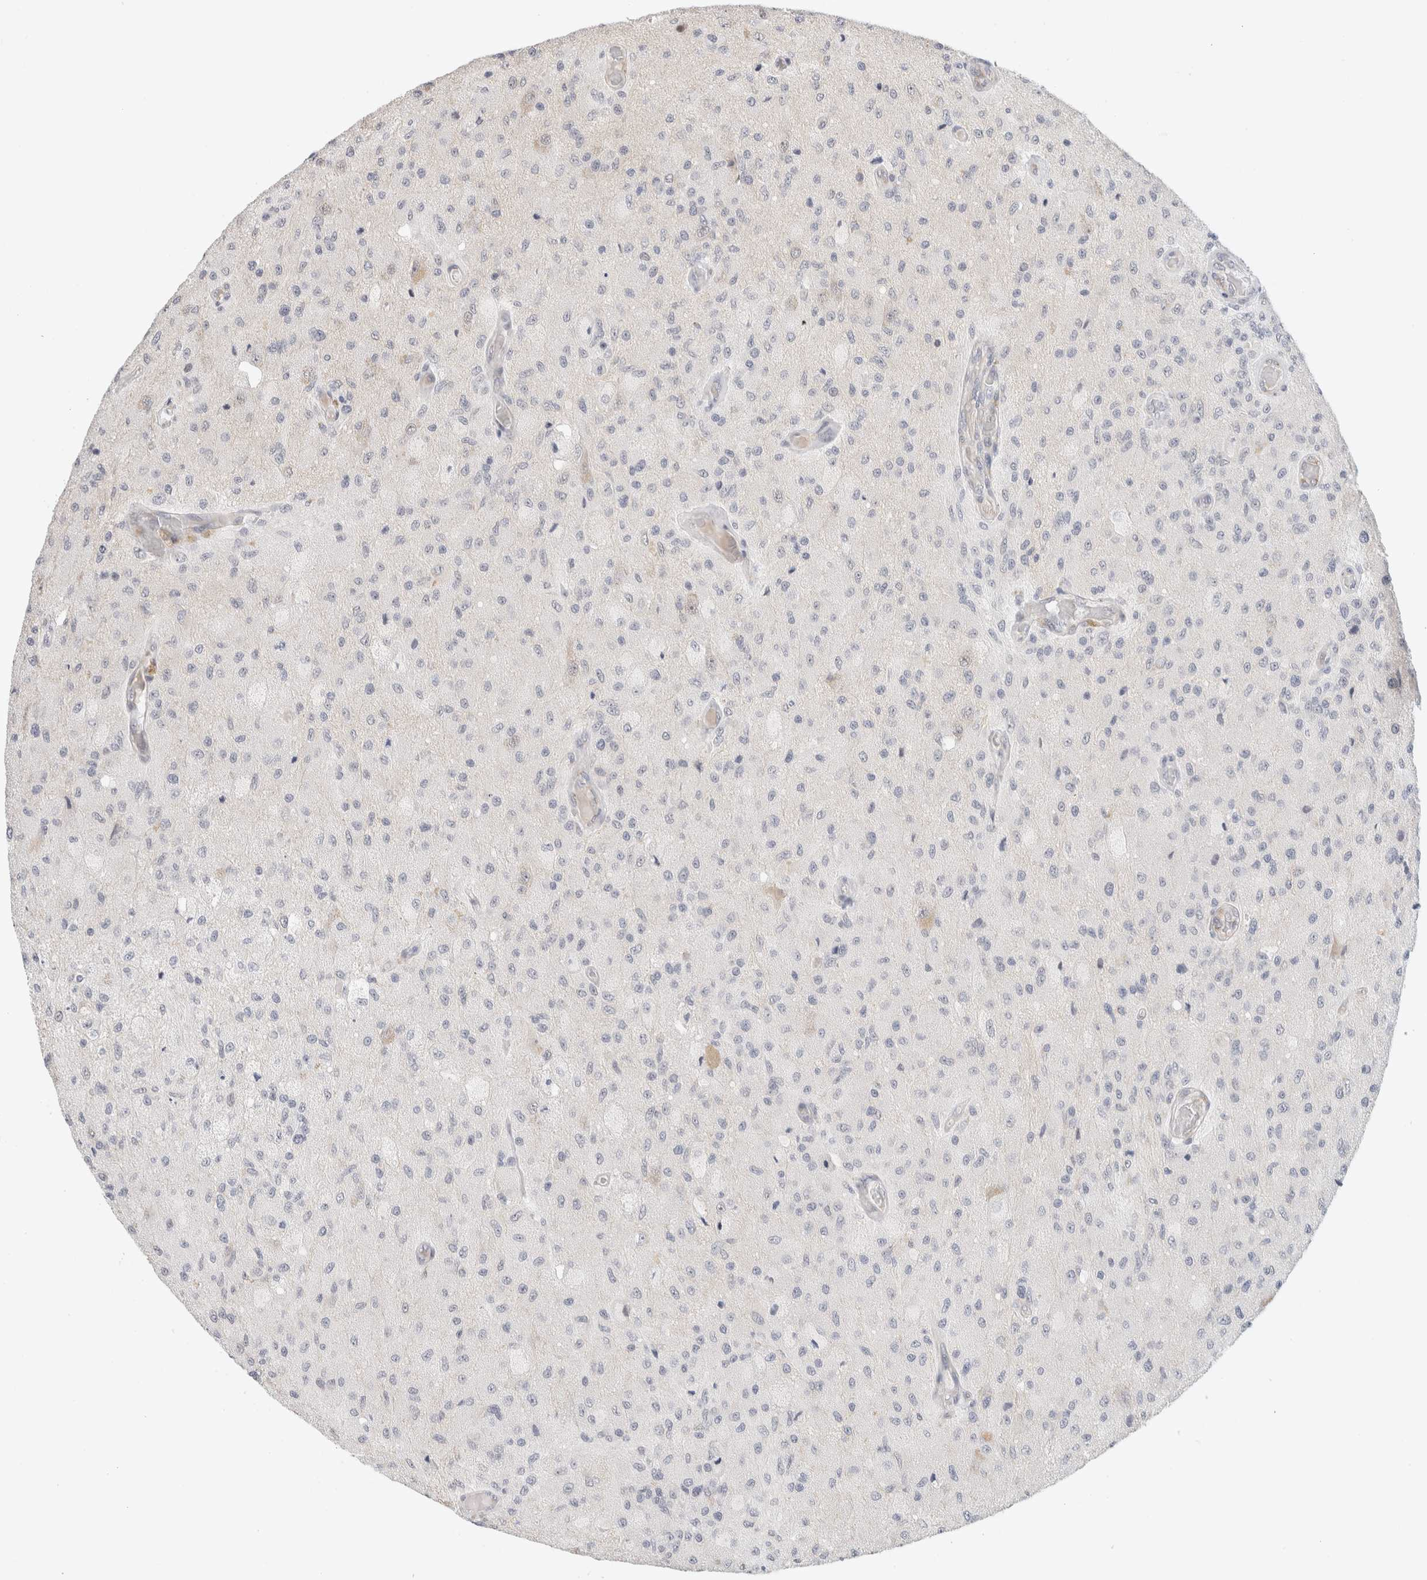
{"staining": {"intensity": "negative", "quantity": "none", "location": "none"}, "tissue": "glioma", "cell_type": "Tumor cells", "image_type": "cancer", "snomed": [{"axis": "morphology", "description": "Normal tissue, NOS"}, {"axis": "morphology", "description": "Glioma, malignant, High grade"}, {"axis": "topography", "description": "Cerebral cortex"}], "caption": "Glioma was stained to show a protein in brown. There is no significant expression in tumor cells.", "gene": "HDLBP", "patient": {"sex": "male", "age": 77}}